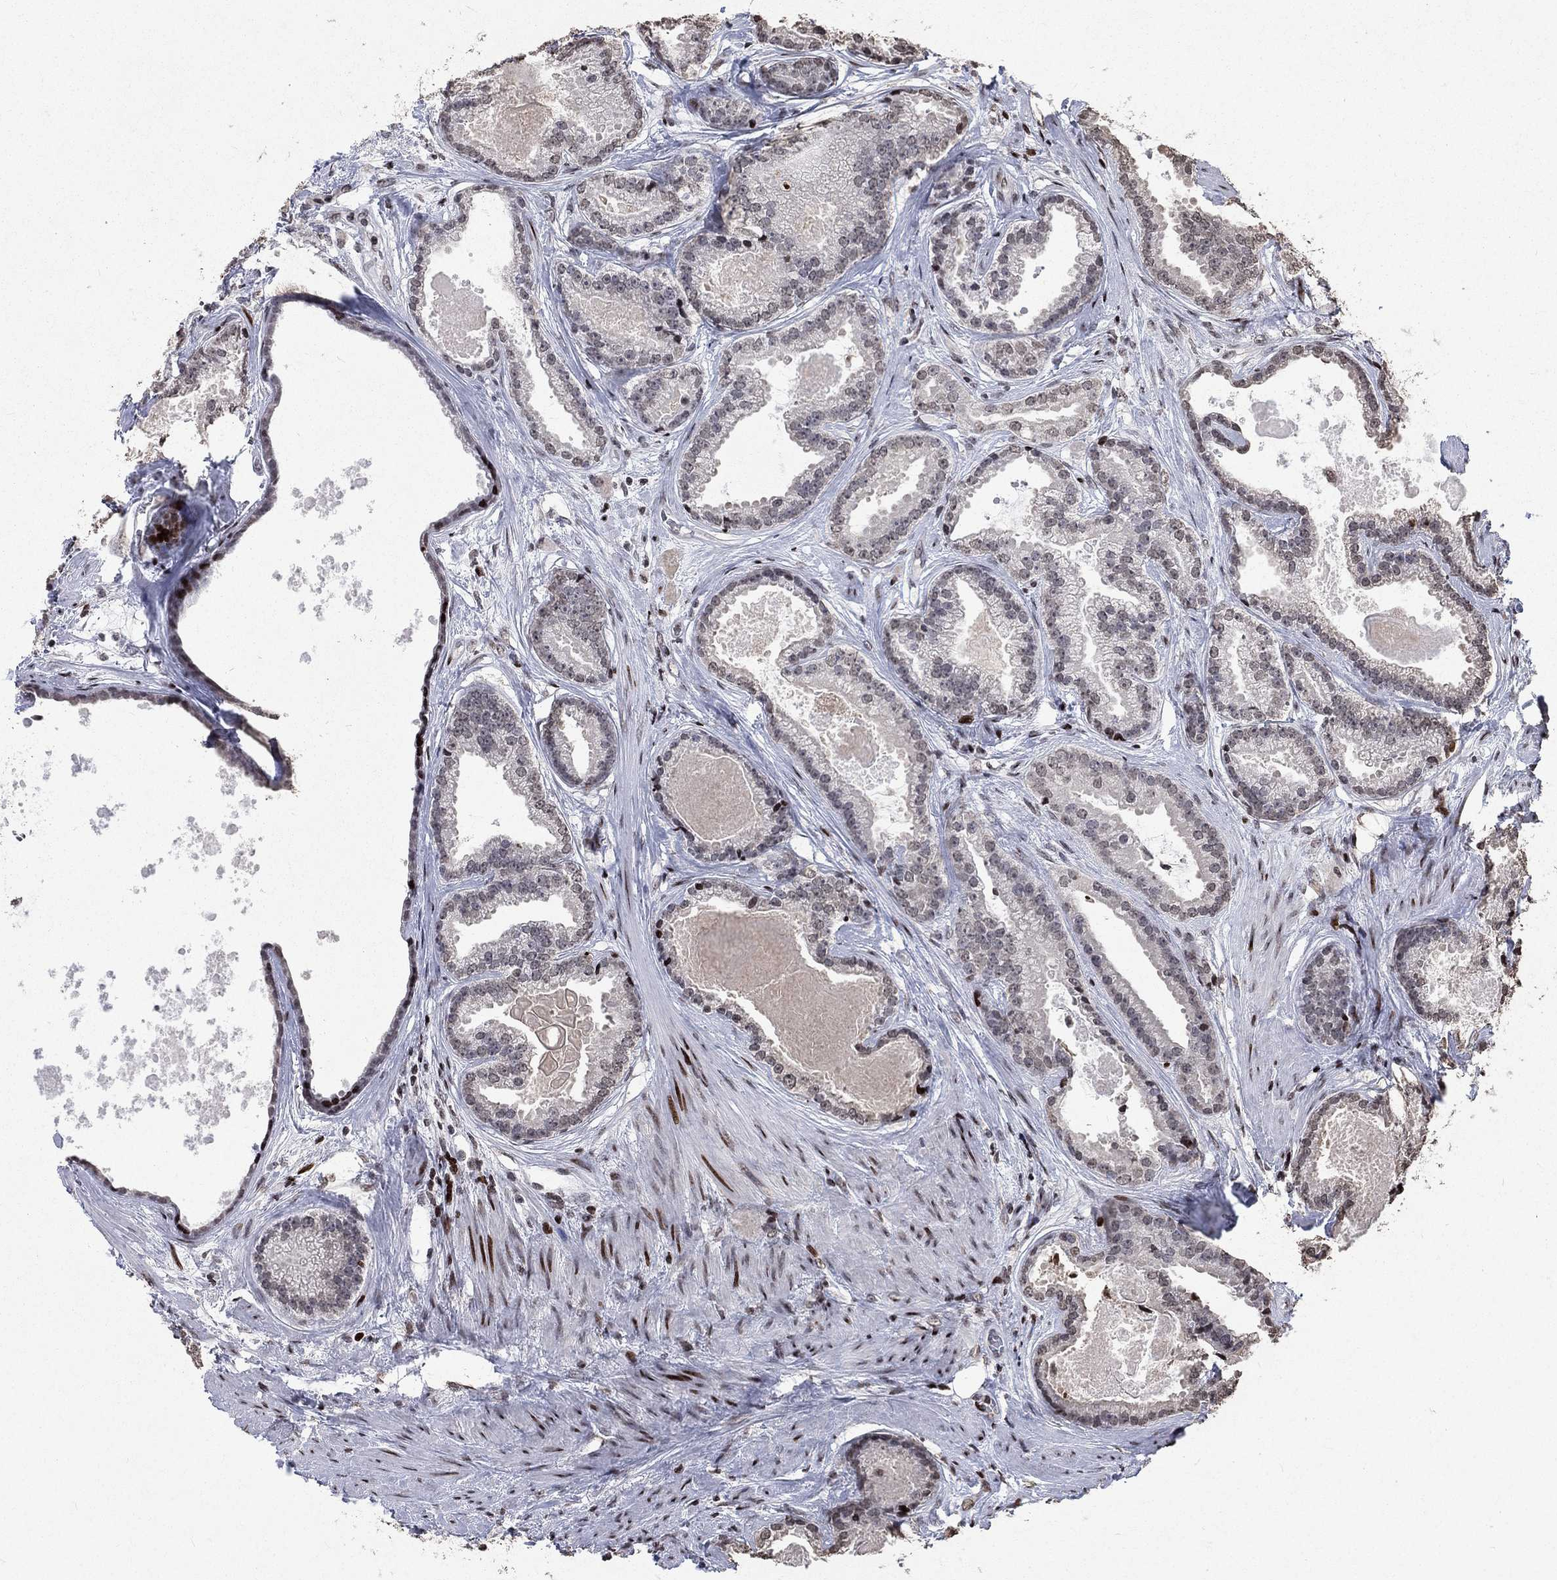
{"staining": {"intensity": "negative", "quantity": "none", "location": "none"}, "tissue": "prostate cancer", "cell_type": "Tumor cells", "image_type": "cancer", "snomed": [{"axis": "morphology", "description": "Adenocarcinoma, NOS"}, {"axis": "morphology", "description": "Adenocarcinoma, High grade"}, {"axis": "topography", "description": "Prostate"}], "caption": "Immunohistochemical staining of human prostate adenocarcinoma demonstrates no significant expression in tumor cells.", "gene": "SRSF3", "patient": {"sex": "male", "age": 64}}